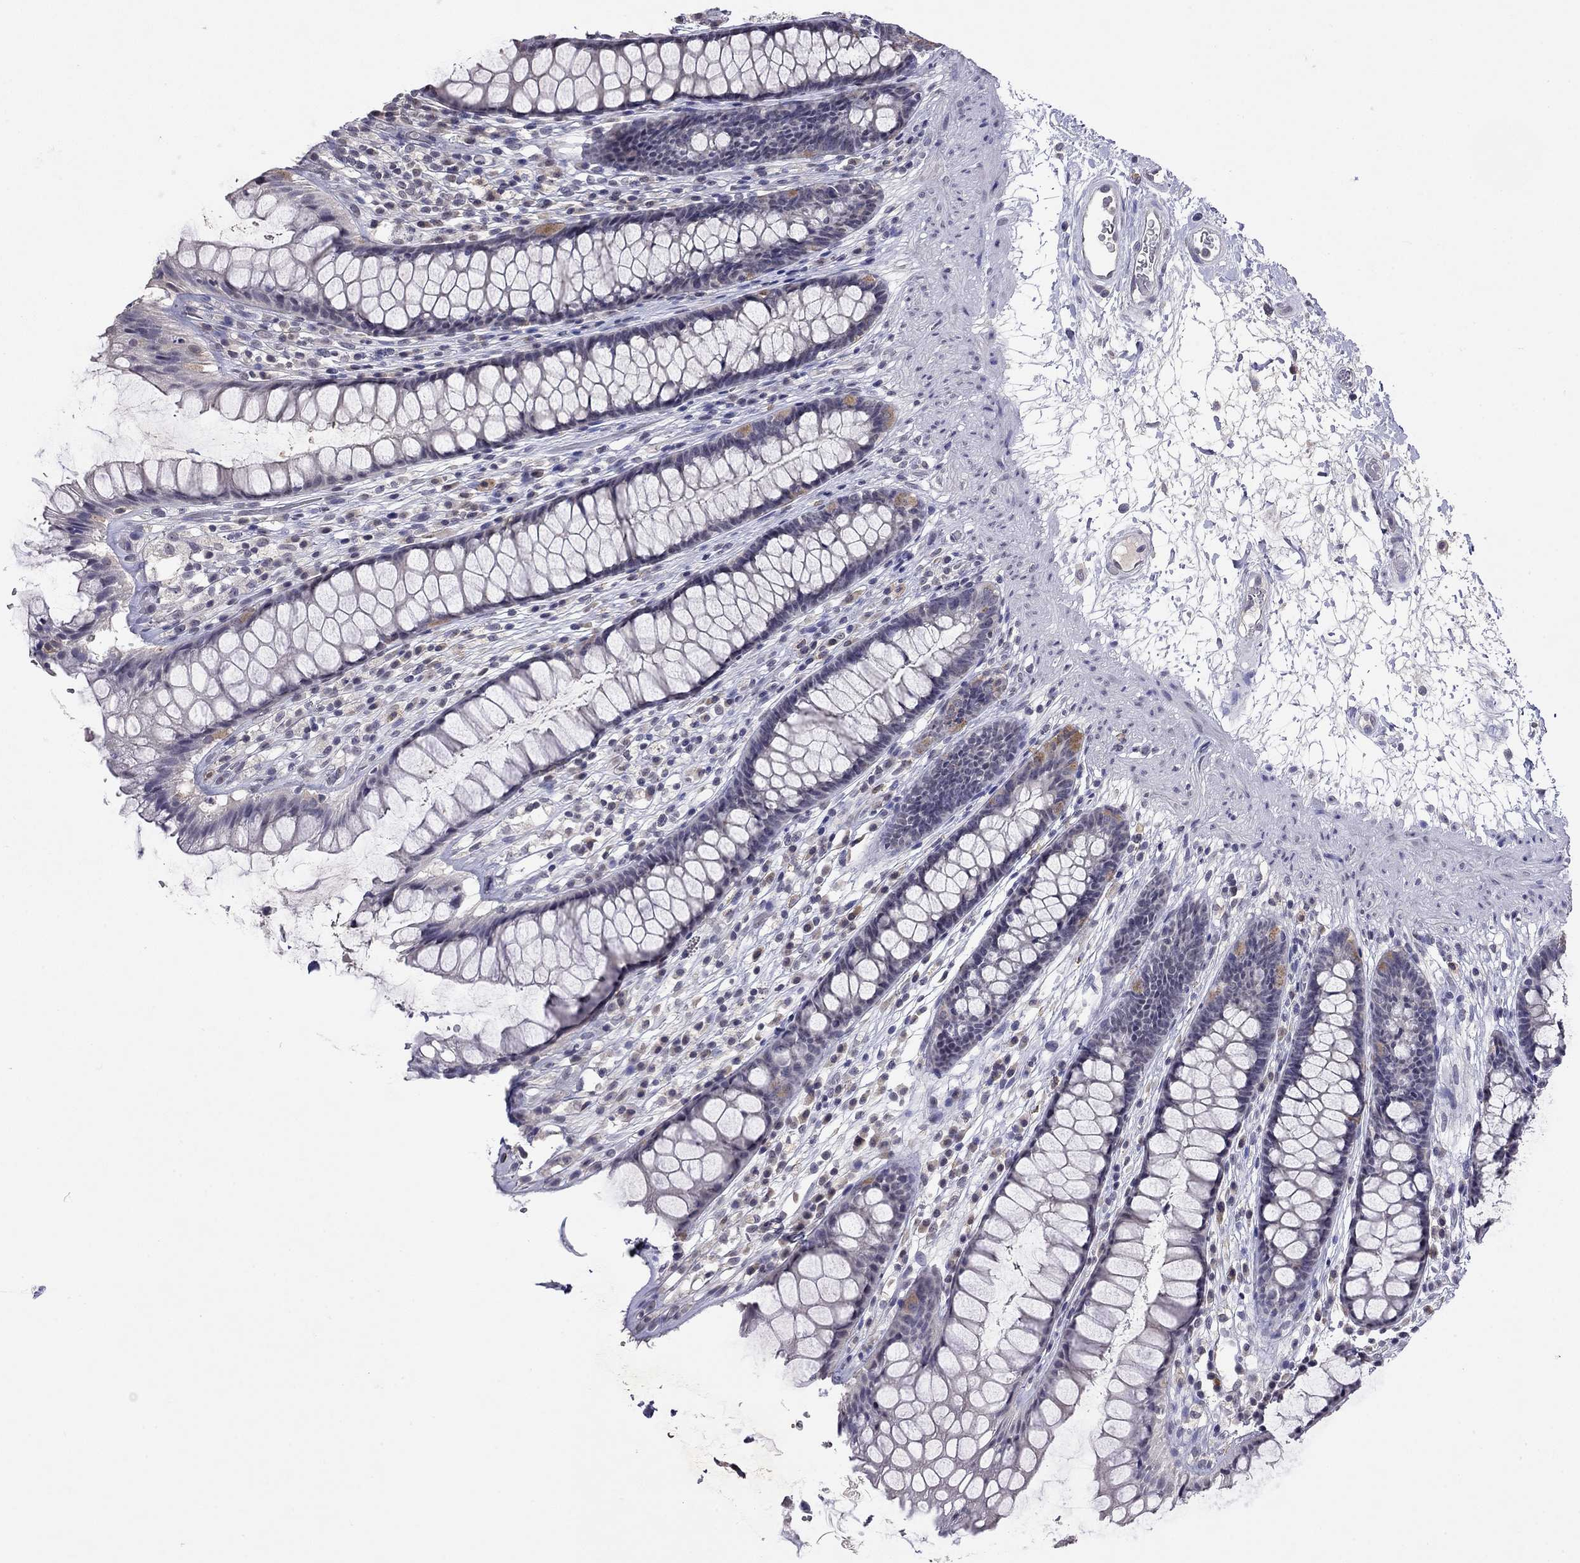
{"staining": {"intensity": "moderate", "quantity": "<25%", "location": "cytoplasmic/membranous"}, "tissue": "rectum", "cell_type": "Glandular cells", "image_type": "normal", "snomed": [{"axis": "morphology", "description": "Normal tissue, NOS"}, {"axis": "topography", "description": "Rectum"}], "caption": "Immunohistochemistry of normal rectum demonstrates low levels of moderate cytoplasmic/membranous positivity in about <25% of glandular cells. (DAB = brown stain, brightfield microscopy at high magnification).", "gene": "WNK3", "patient": {"sex": "male", "age": 72}}